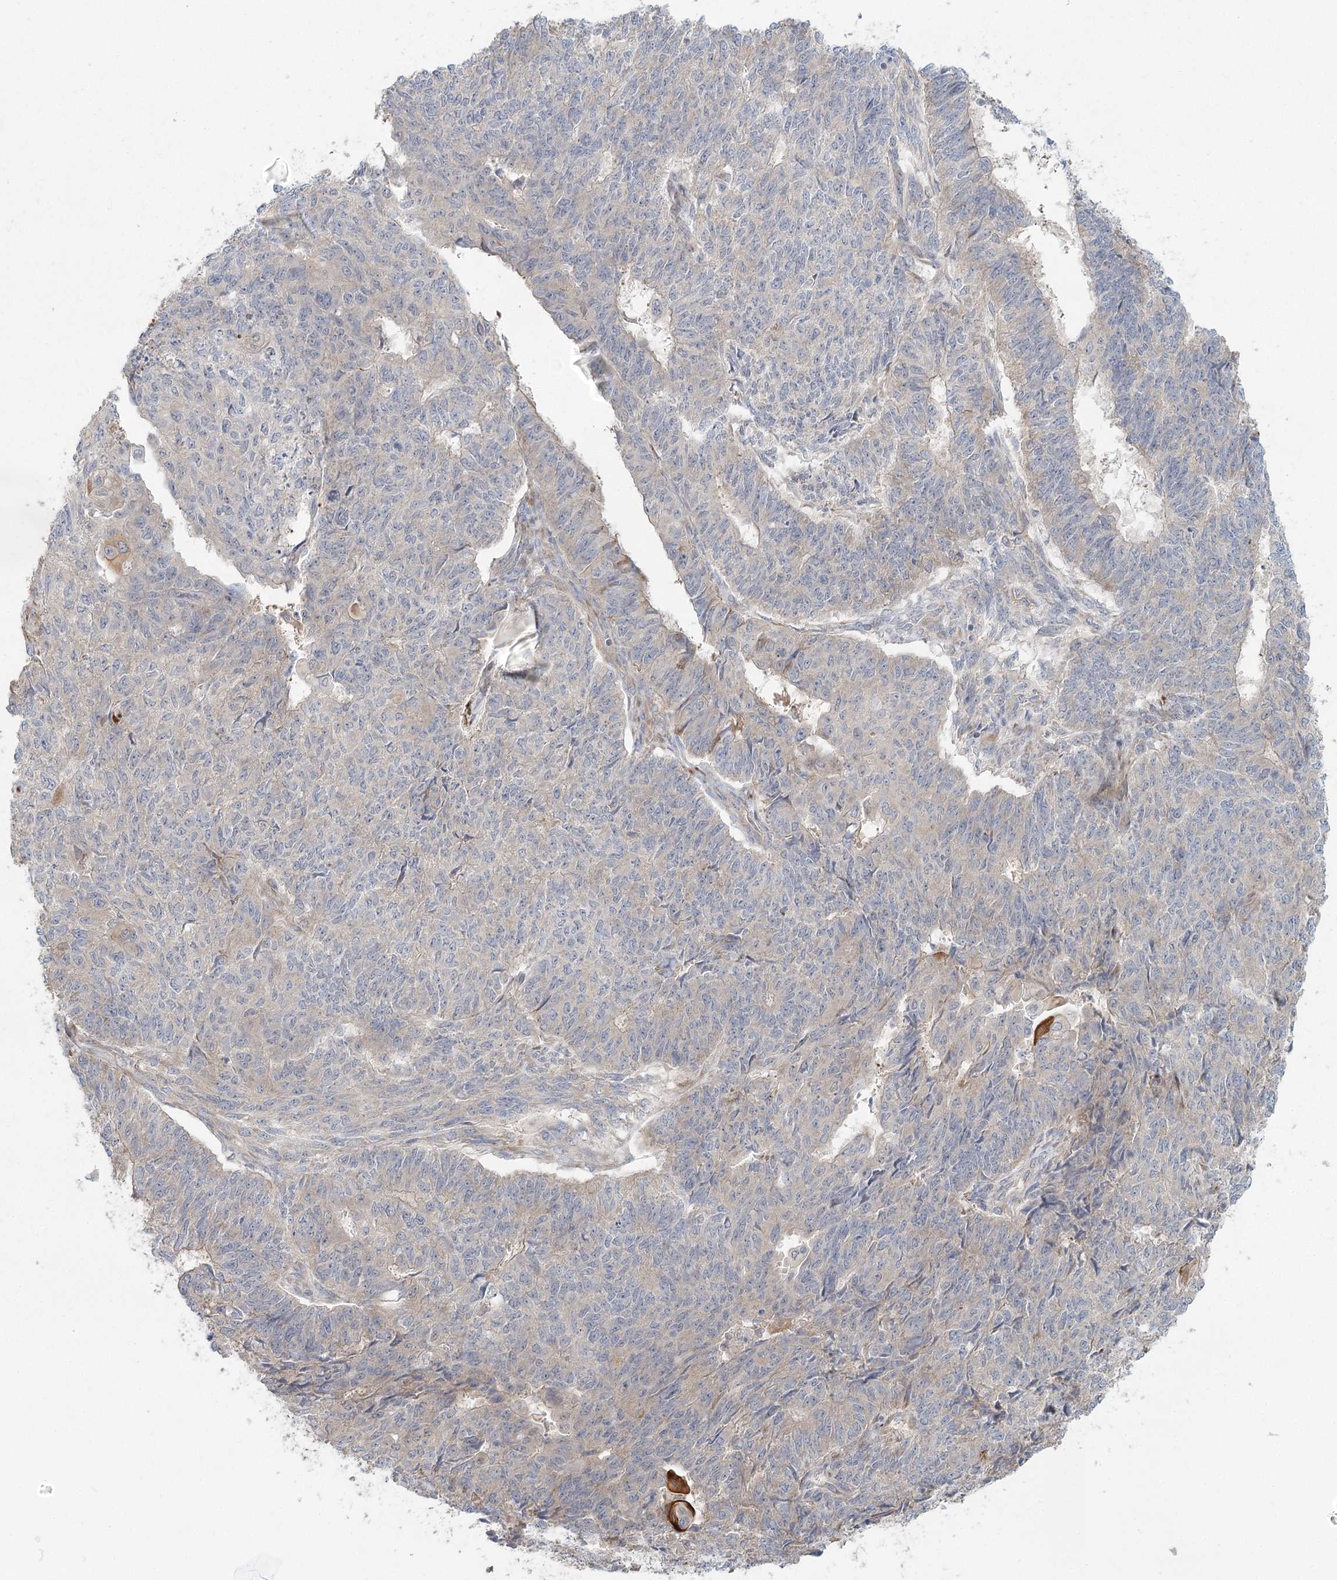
{"staining": {"intensity": "weak", "quantity": "<25%", "location": "cytoplasmic/membranous"}, "tissue": "endometrial cancer", "cell_type": "Tumor cells", "image_type": "cancer", "snomed": [{"axis": "morphology", "description": "Adenocarcinoma, NOS"}, {"axis": "topography", "description": "Endometrium"}], "caption": "IHC of human endometrial adenocarcinoma demonstrates no expression in tumor cells.", "gene": "FAM110C", "patient": {"sex": "female", "age": 32}}